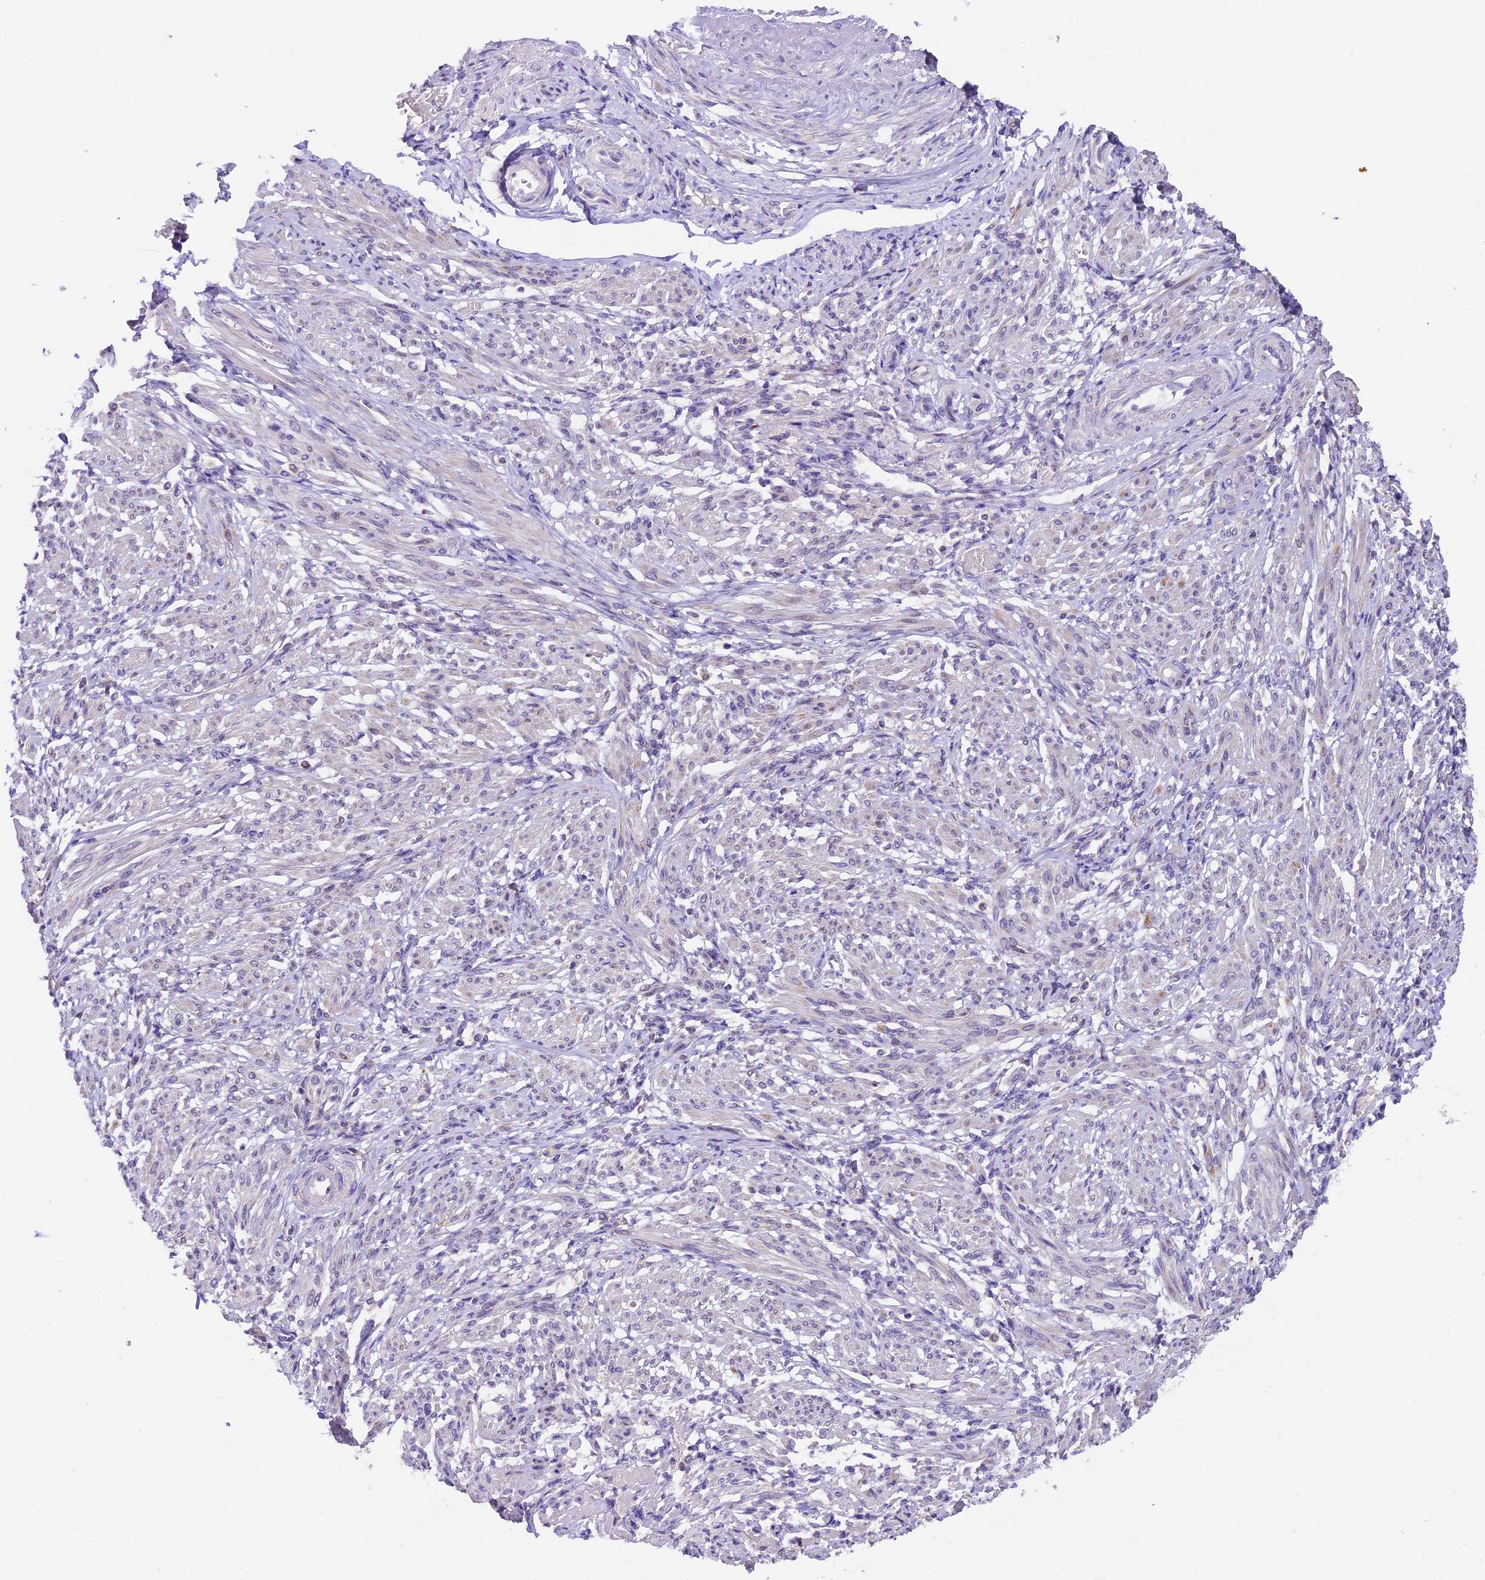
{"staining": {"intensity": "weak", "quantity": "<25%", "location": "cytoplasmic/membranous"}, "tissue": "smooth muscle", "cell_type": "Smooth muscle cells", "image_type": "normal", "snomed": [{"axis": "morphology", "description": "Normal tissue, NOS"}, {"axis": "topography", "description": "Smooth muscle"}], "caption": "Immunohistochemistry (IHC) image of unremarkable smooth muscle: smooth muscle stained with DAB shows no significant protein positivity in smooth muscle cells.", "gene": "DDX28", "patient": {"sex": "female", "age": 39}}